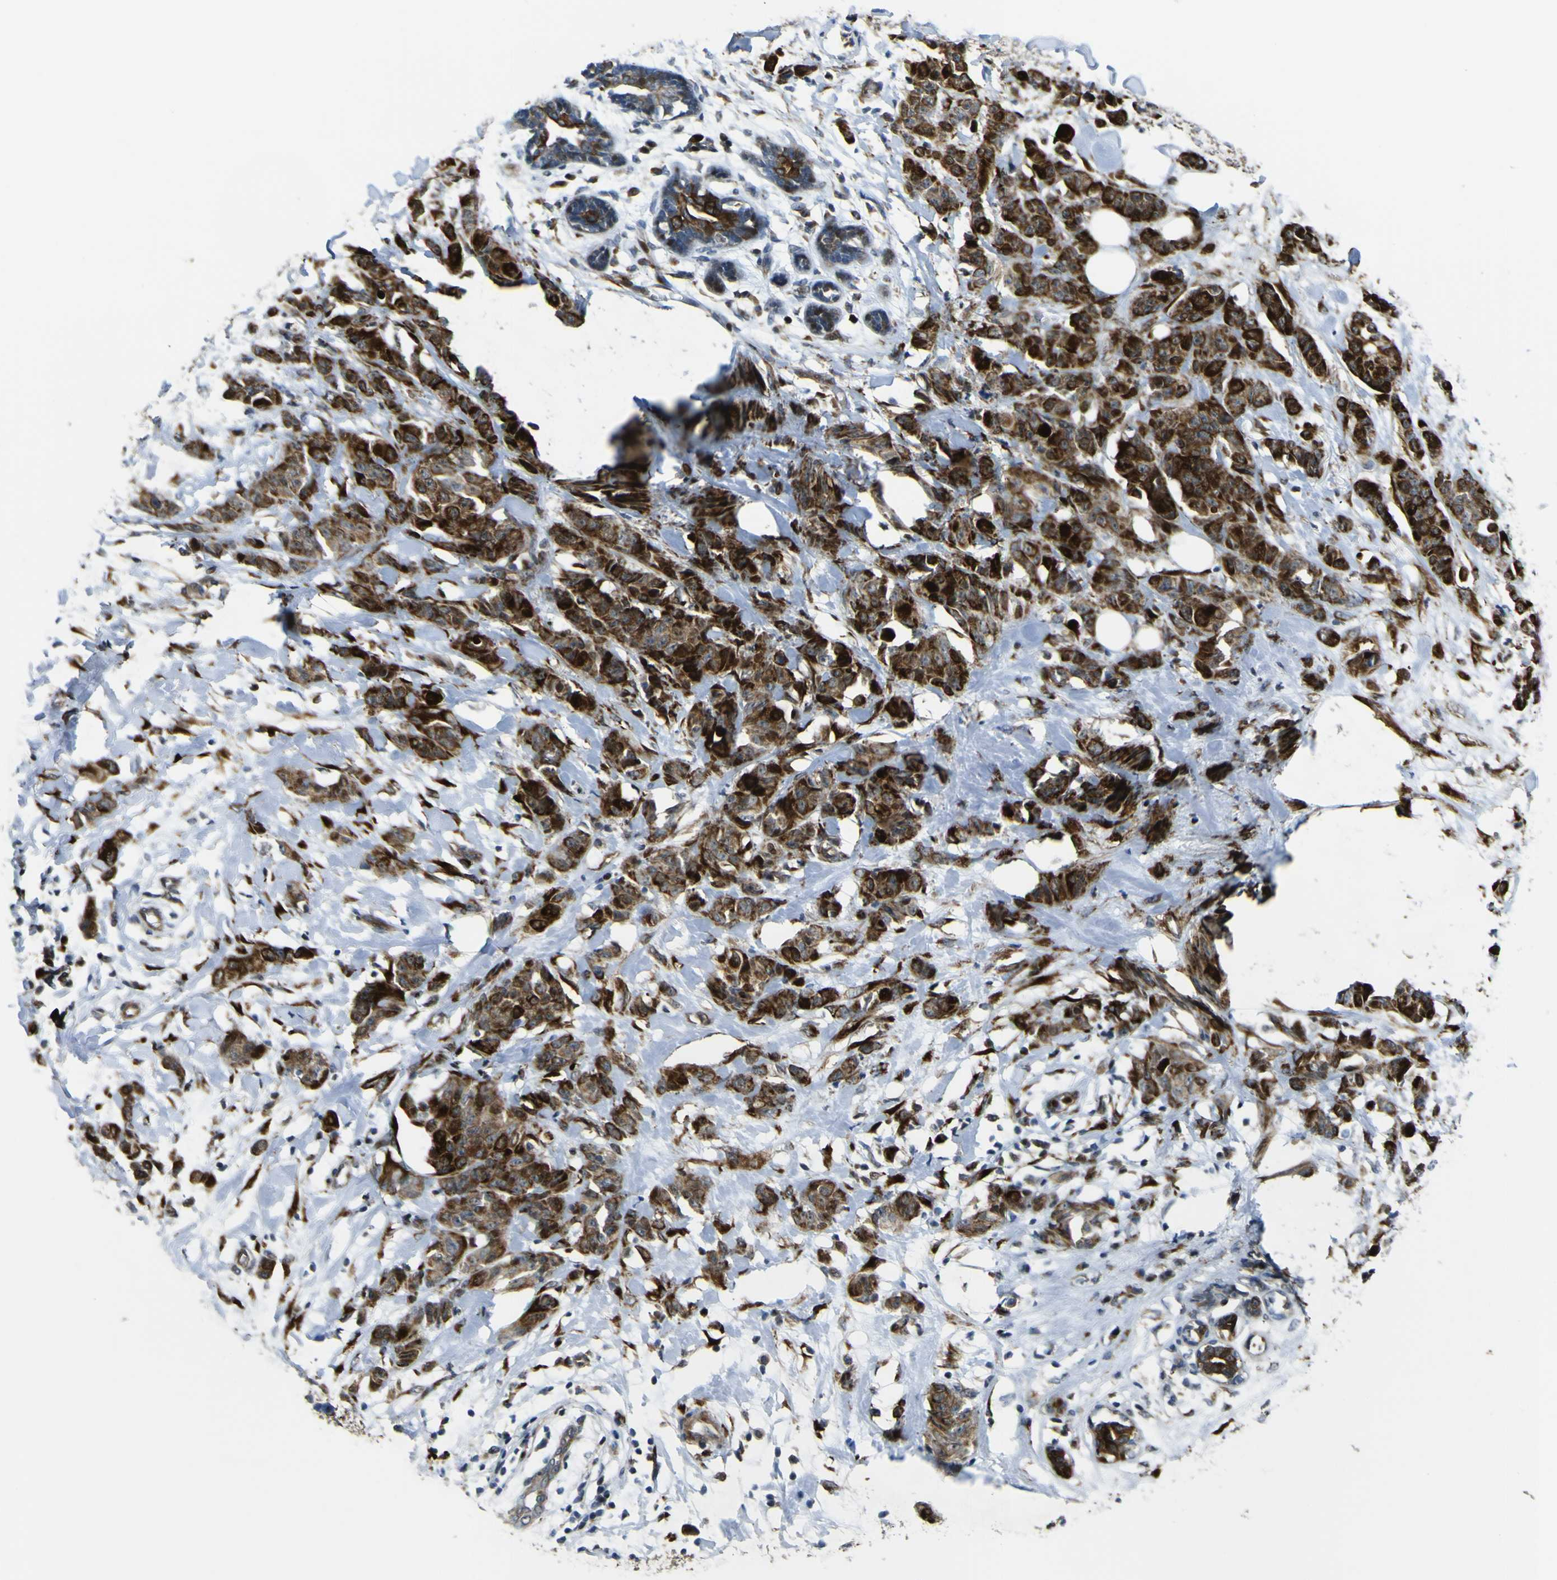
{"staining": {"intensity": "strong", "quantity": ">75%", "location": "cytoplasmic/membranous"}, "tissue": "breast cancer", "cell_type": "Tumor cells", "image_type": "cancer", "snomed": [{"axis": "morphology", "description": "Normal tissue, NOS"}, {"axis": "morphology", "description": "Duct carcinoma"}, {"axis": "topography", "description": "Breast"}], "caption": "Breast cancer stained with a brown dye reveals strong cytoplasmic/membranous positive expression in approximately >75% of tumor cells.", "gene": "LBHD1", "patient": {"sex": "female", "age": 40}}